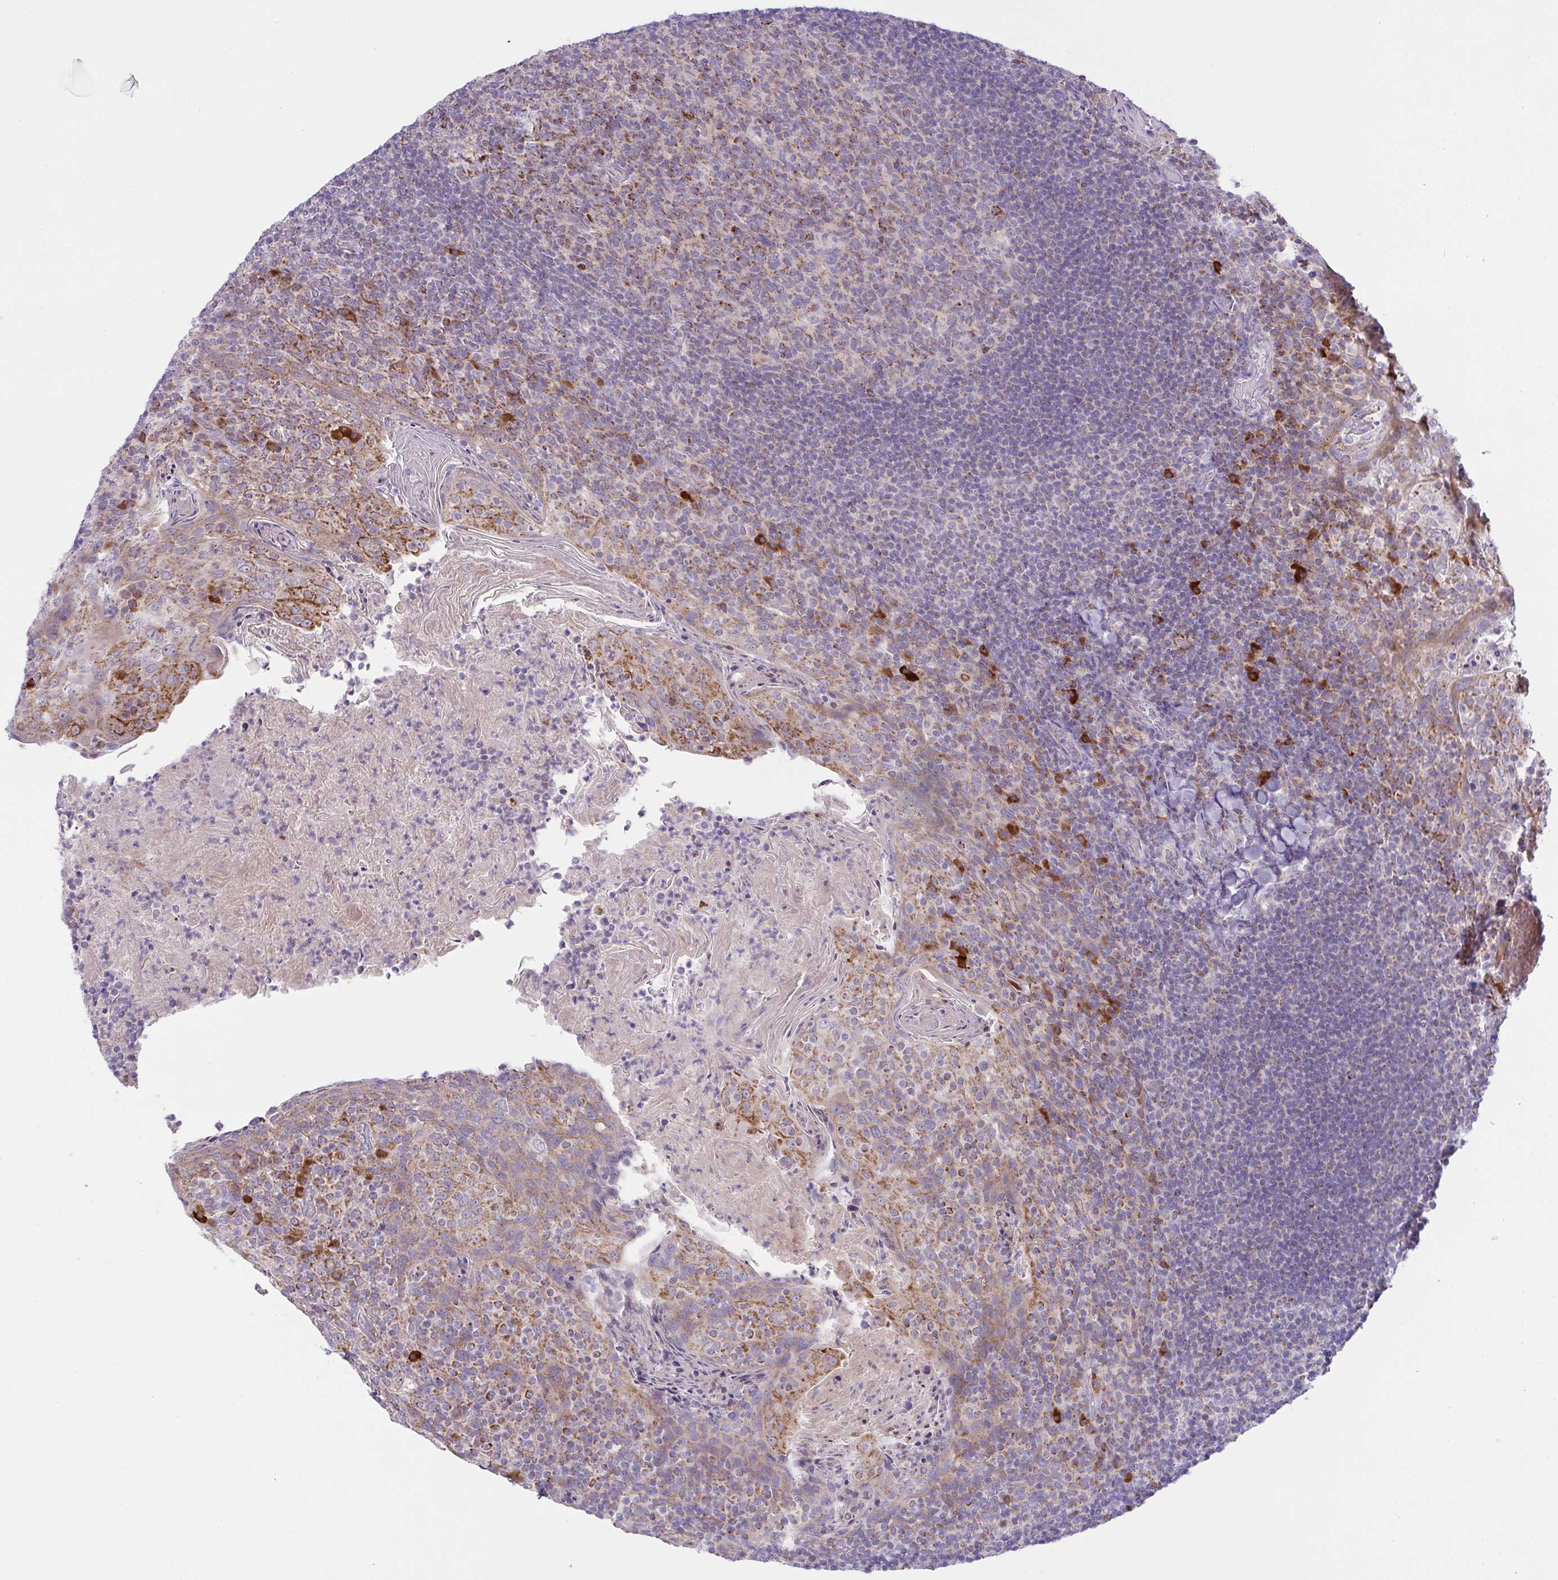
{"staining": {"intensity": "moderate", "quantity": "25%-75%", "location": "cytoplasmic/membranous"}, "tissue": "tonsil", "cell_type": "Germinal center cells", "image_type": "normal", "snomed": [{"axis": "morphology", "description": "Normal tissue, NOS"}, {"axis": "topography", "description": "Tonsil"}], "caption": "A medium amount of moderate cytoplasmic/membranous staining is present in about 25%-75% of germinal center cells in benign tonsil. (brown staining indicates protein expression, while blue staining denotes nuclei).", "gene": "CHDH", "patient": {"sex": "female", "age": 10}}